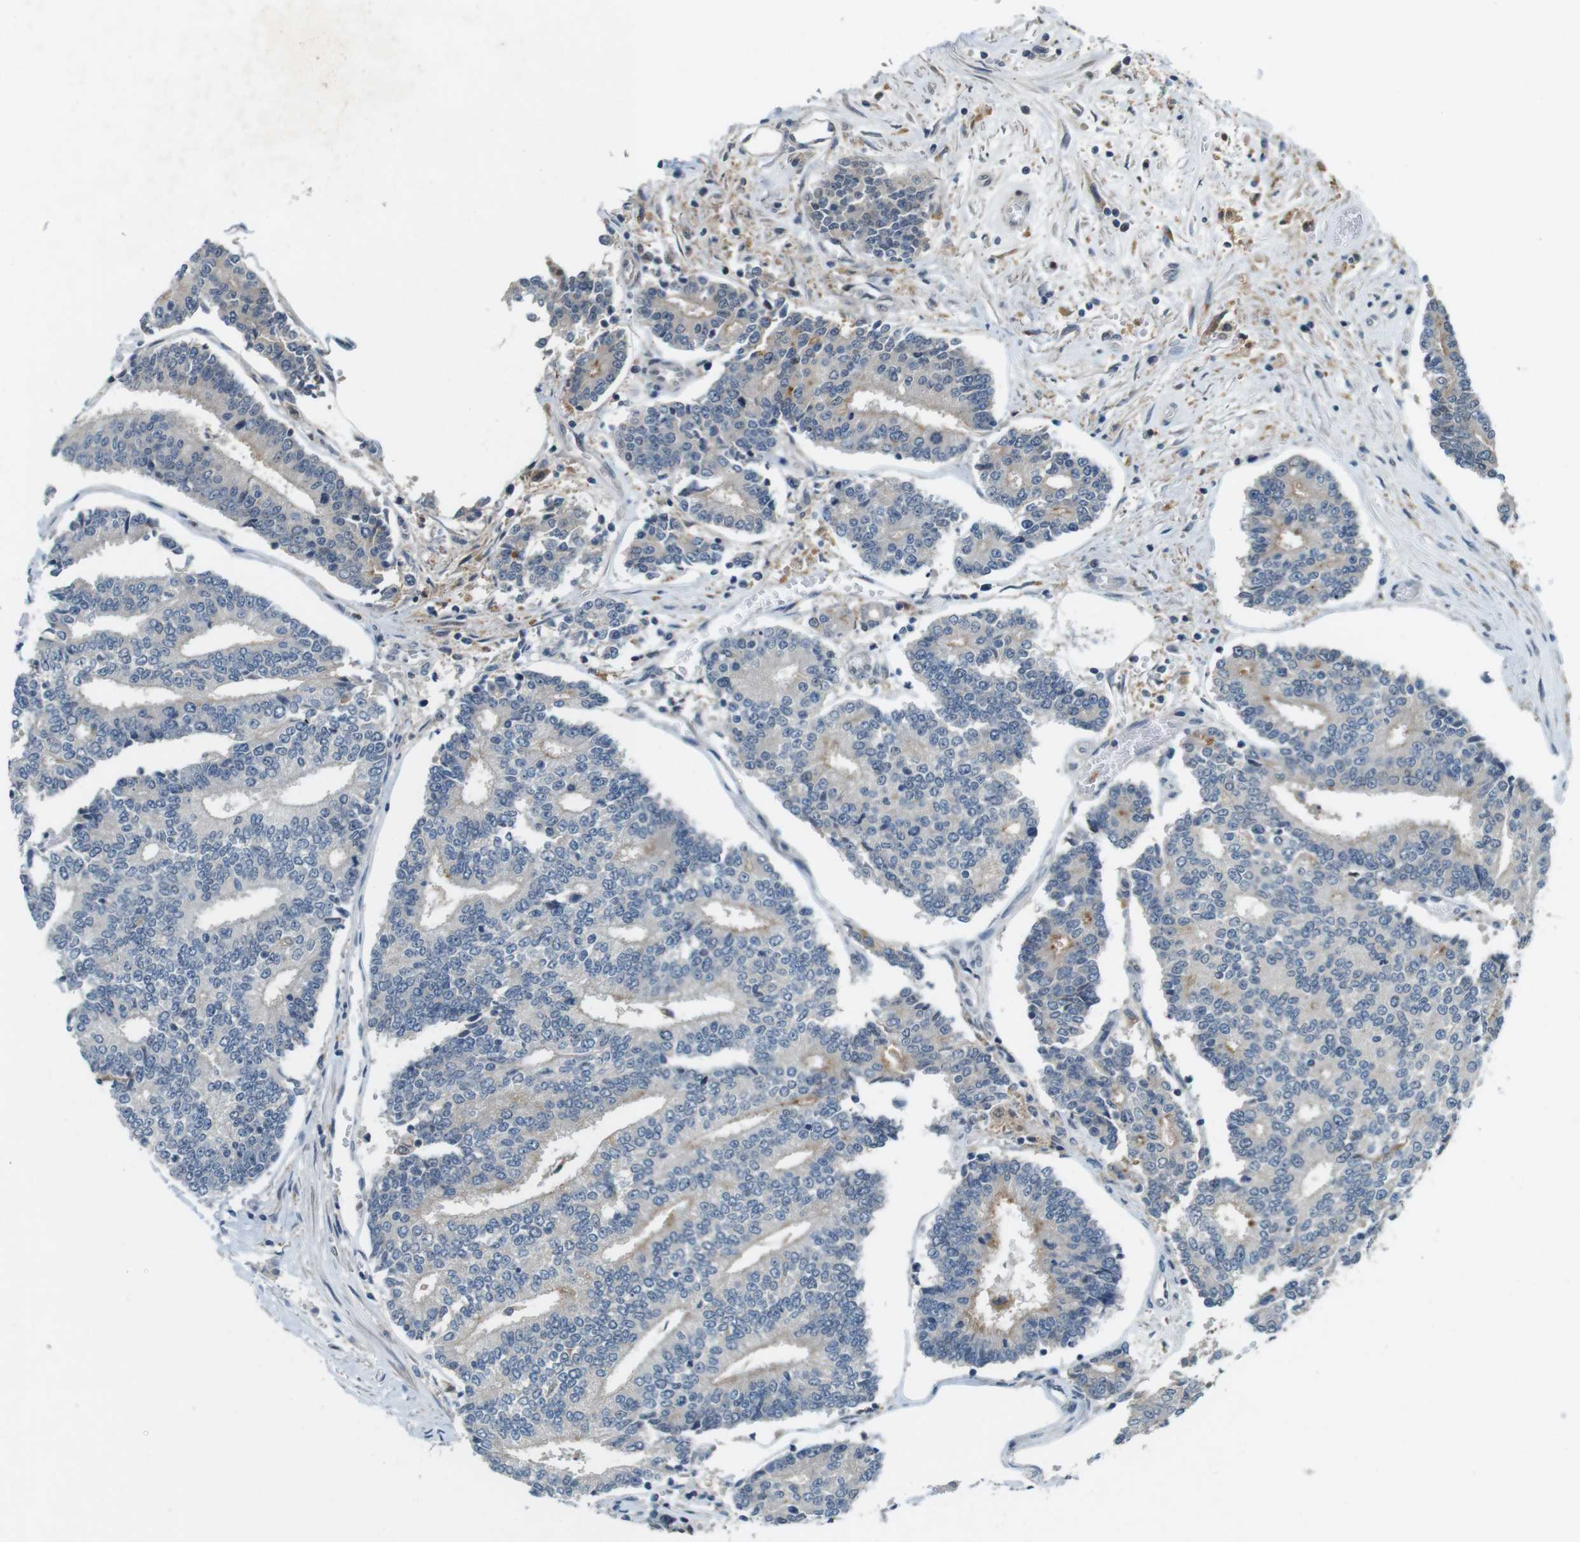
{"staining": {"intensity": "negative", "quantity": "none", "location": "none"}, "tissue": "prostate cancer", "cell_type": "Tumor cells", "image_type": "cancer", "snomed": [{"axis": "morphology", "description": "Normal tissue, NOS"}, {"axis": "morphology", "description": "Adenocarcinoma, High grade"}, {"axis": "topography", "description": "Prostate"}, {"axis": "topography", "description": "Seminal veicle"}], "caption": "The photomicrograph displays no significant positivity in tumor cells of prostate cancer. (Immunohistochemistry (ihc), brightfield microscopy, high magnification).", "gene": "CDK14", "patient": {"sex": "male", "age": 55}}